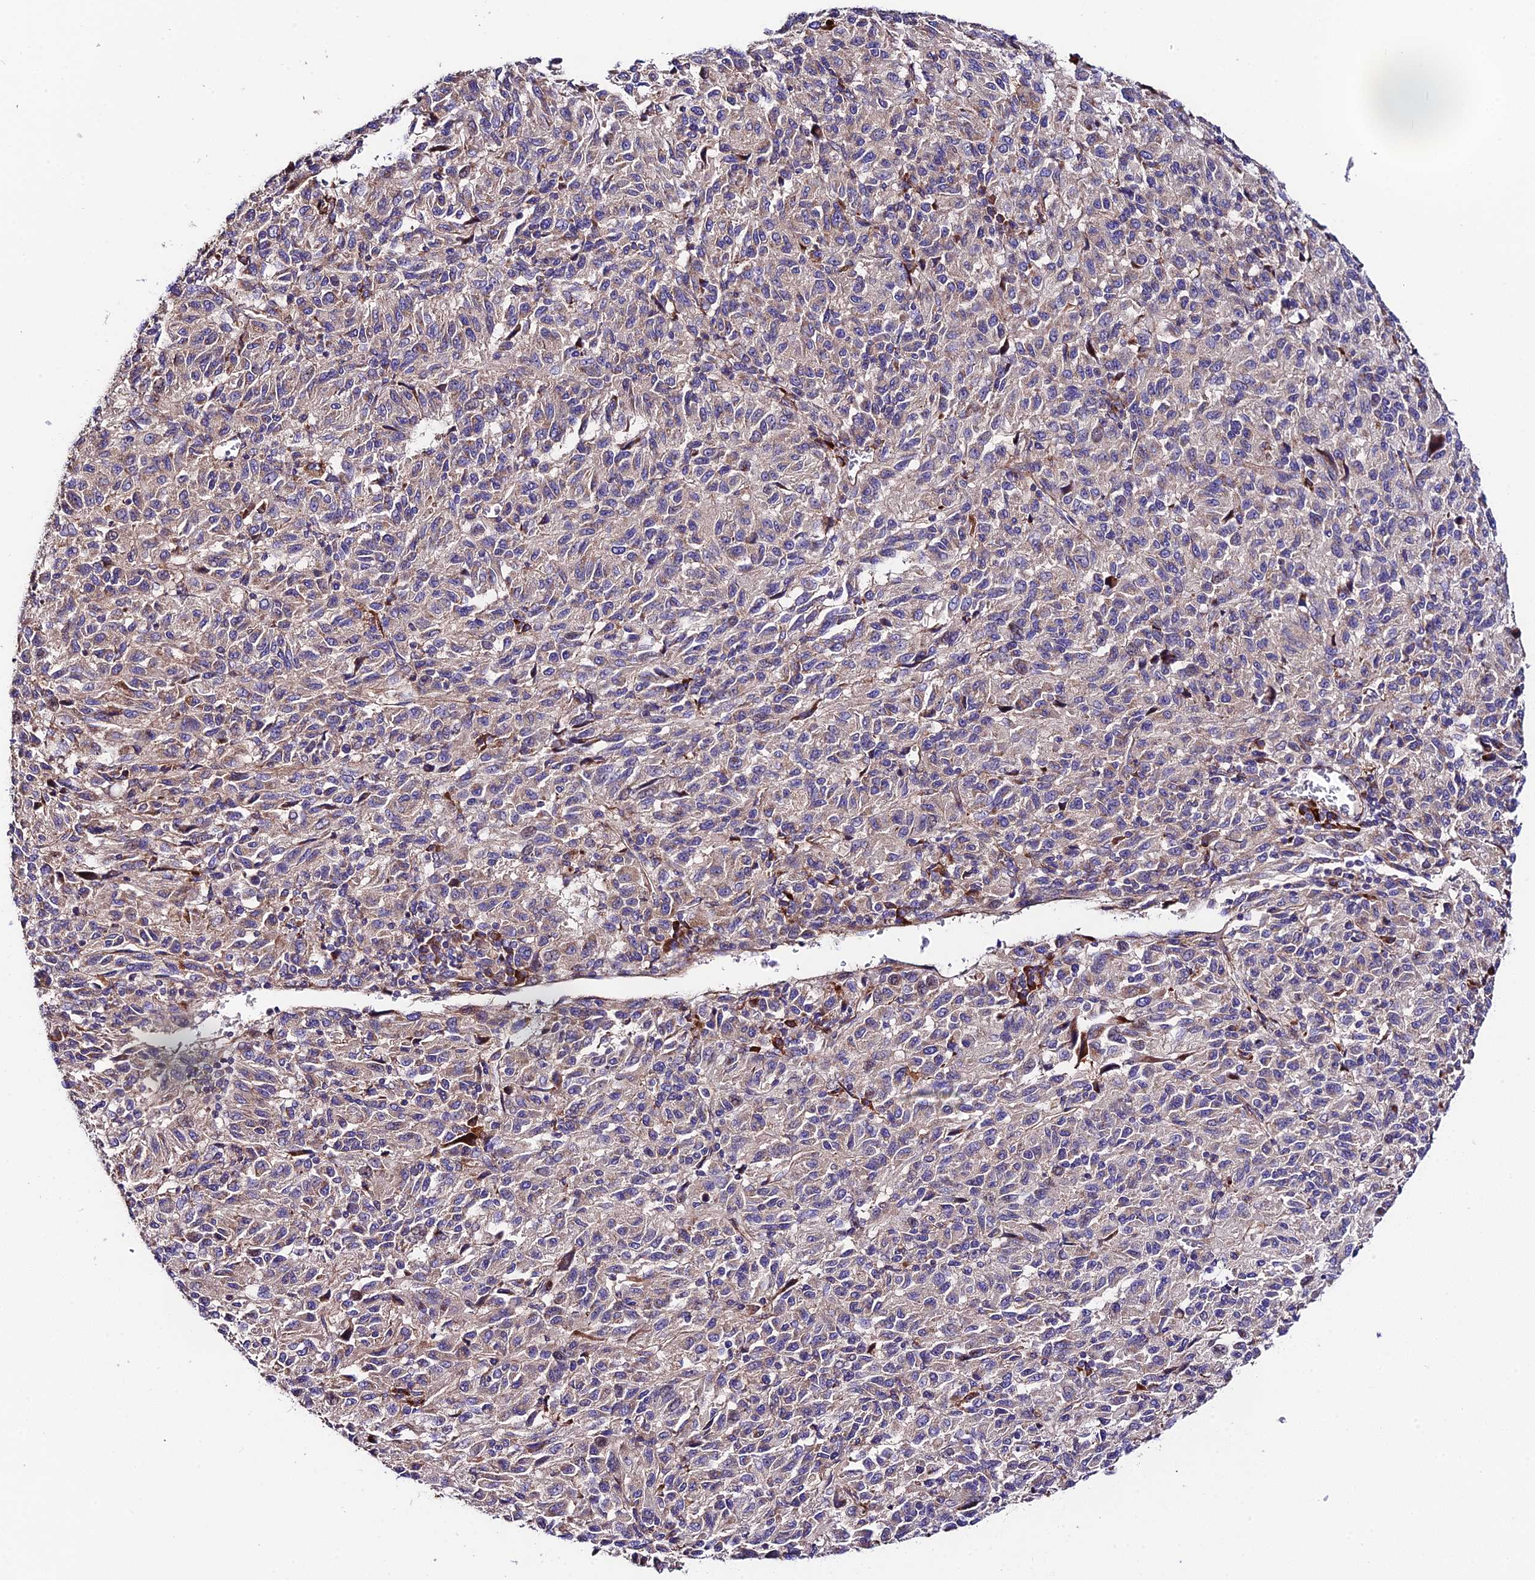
{"staining": {"intensity": "negative", "quantity": "none", "location": "none"}, "tissue": "melanoma", "cell_type": "Tumor cells", "image_type": "cancer", "snomed": [{"axis": "morphology", "description": "Malignant melanoma, Metastatic site"}, {"axis": "topography", "description": "Lung"}], "caption": "Immunohistochemical staining of human malignant melanoma (metastatic site) reveals no significant positivity in tumor cells. The staining was performed using DAB (3,3'-diaminobenzidine) to visualize the protein expression in brown, while the nuclei were stained in blue with hematoxylin (Magnification: 20x).", "gene": "VPS13C", "patient": {"sex": "male", "age": 64}}